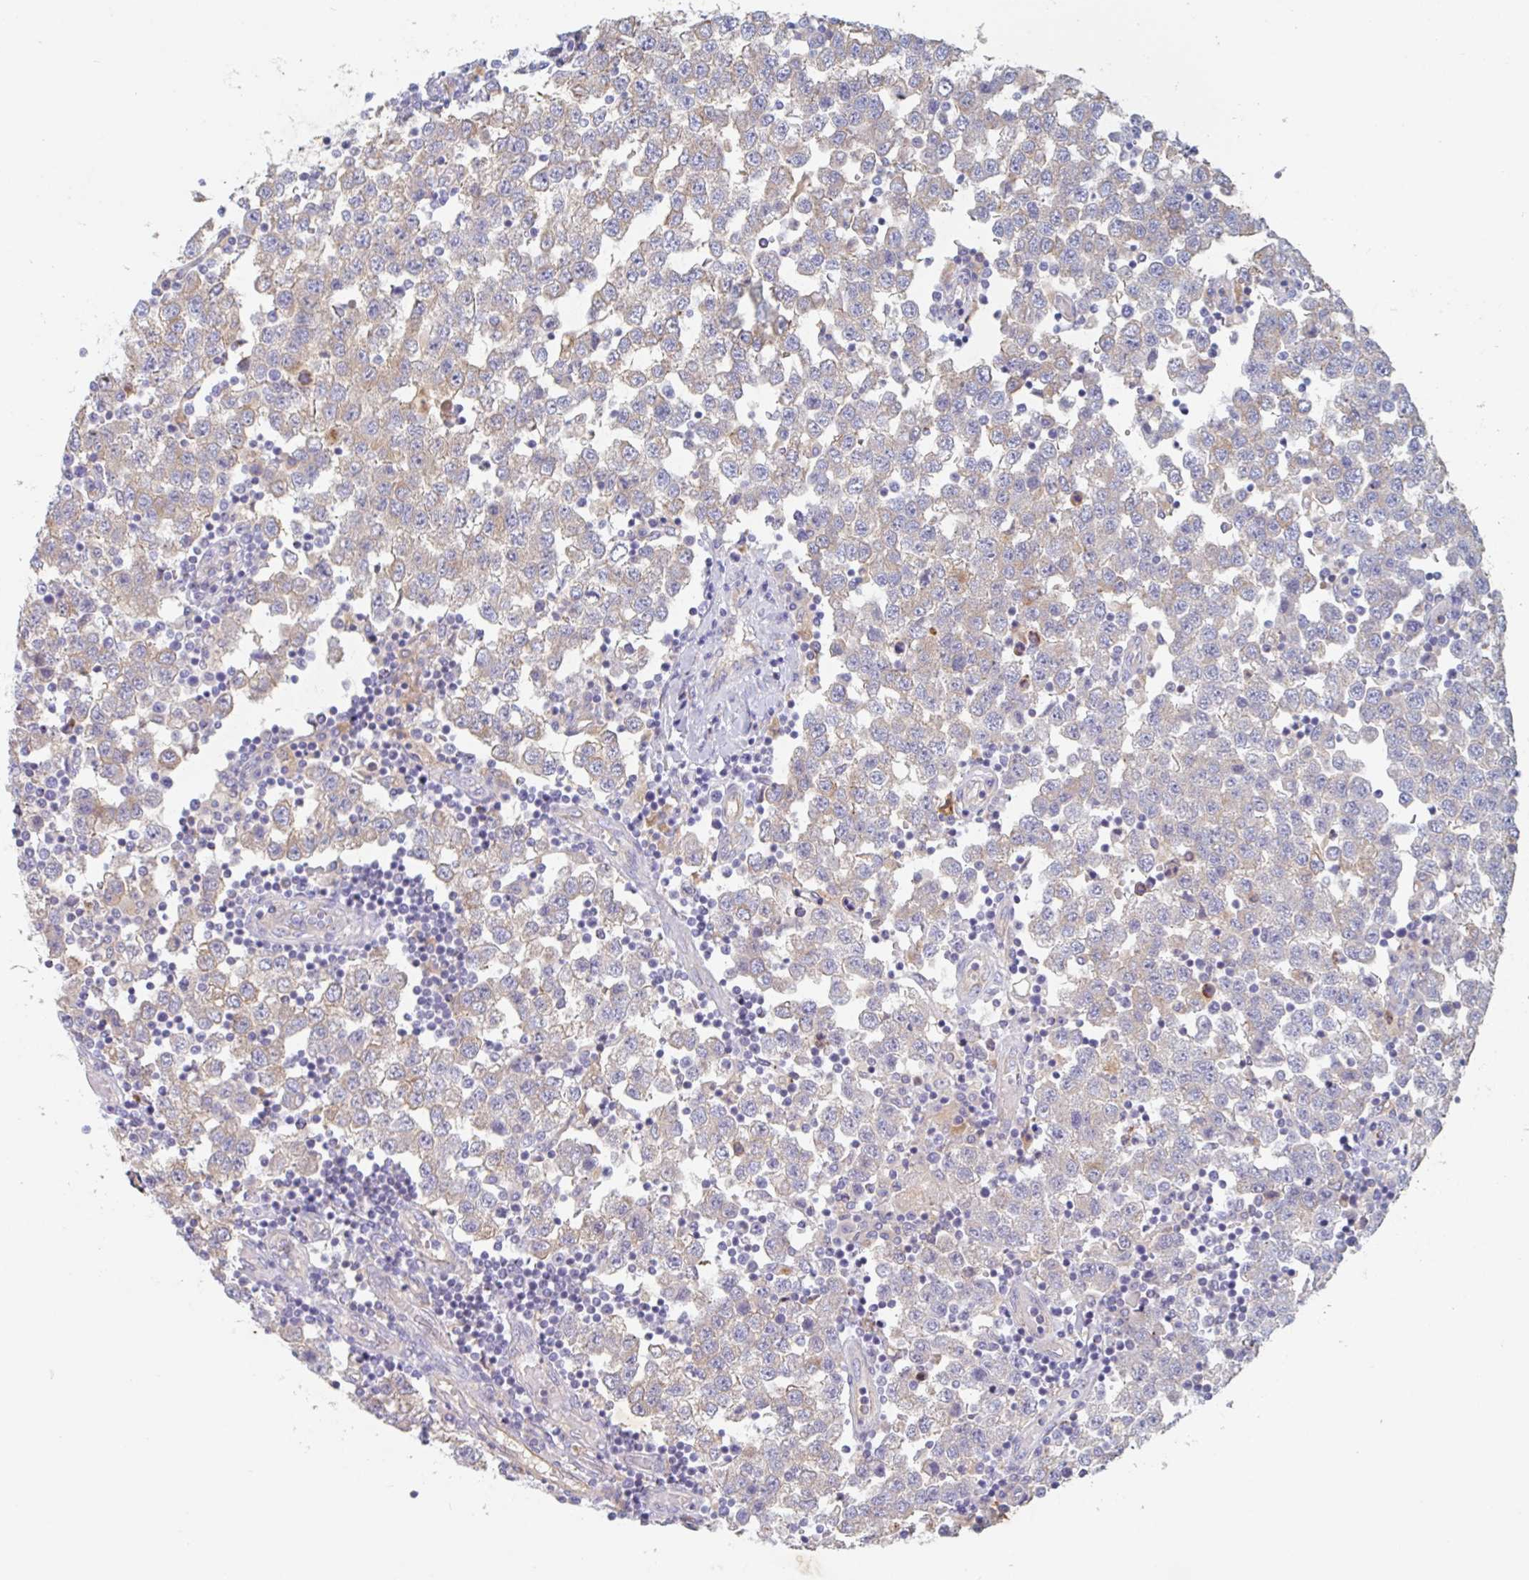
{"staining": {"intensity": "weak", "quantity": "25%-75%", "location": "cytoplasmic/membranous"}, "tissue": "testis cancer", "cell_type": "Tumor cells", "image_type": "cancer", "snomed": [{"axis": "morphology", "description": "Seminoma, NOS"}, {"axis": "topography", "description": "Testis"}], "caption": "Testis cancer (seminoma) stained for a protein (brown) shows weak cytoplasmic/membranous positive positivity in about 25%-75% of tumor cells.", "gene": "MANBA", "patient": {"sex": "male", "age": 34}}